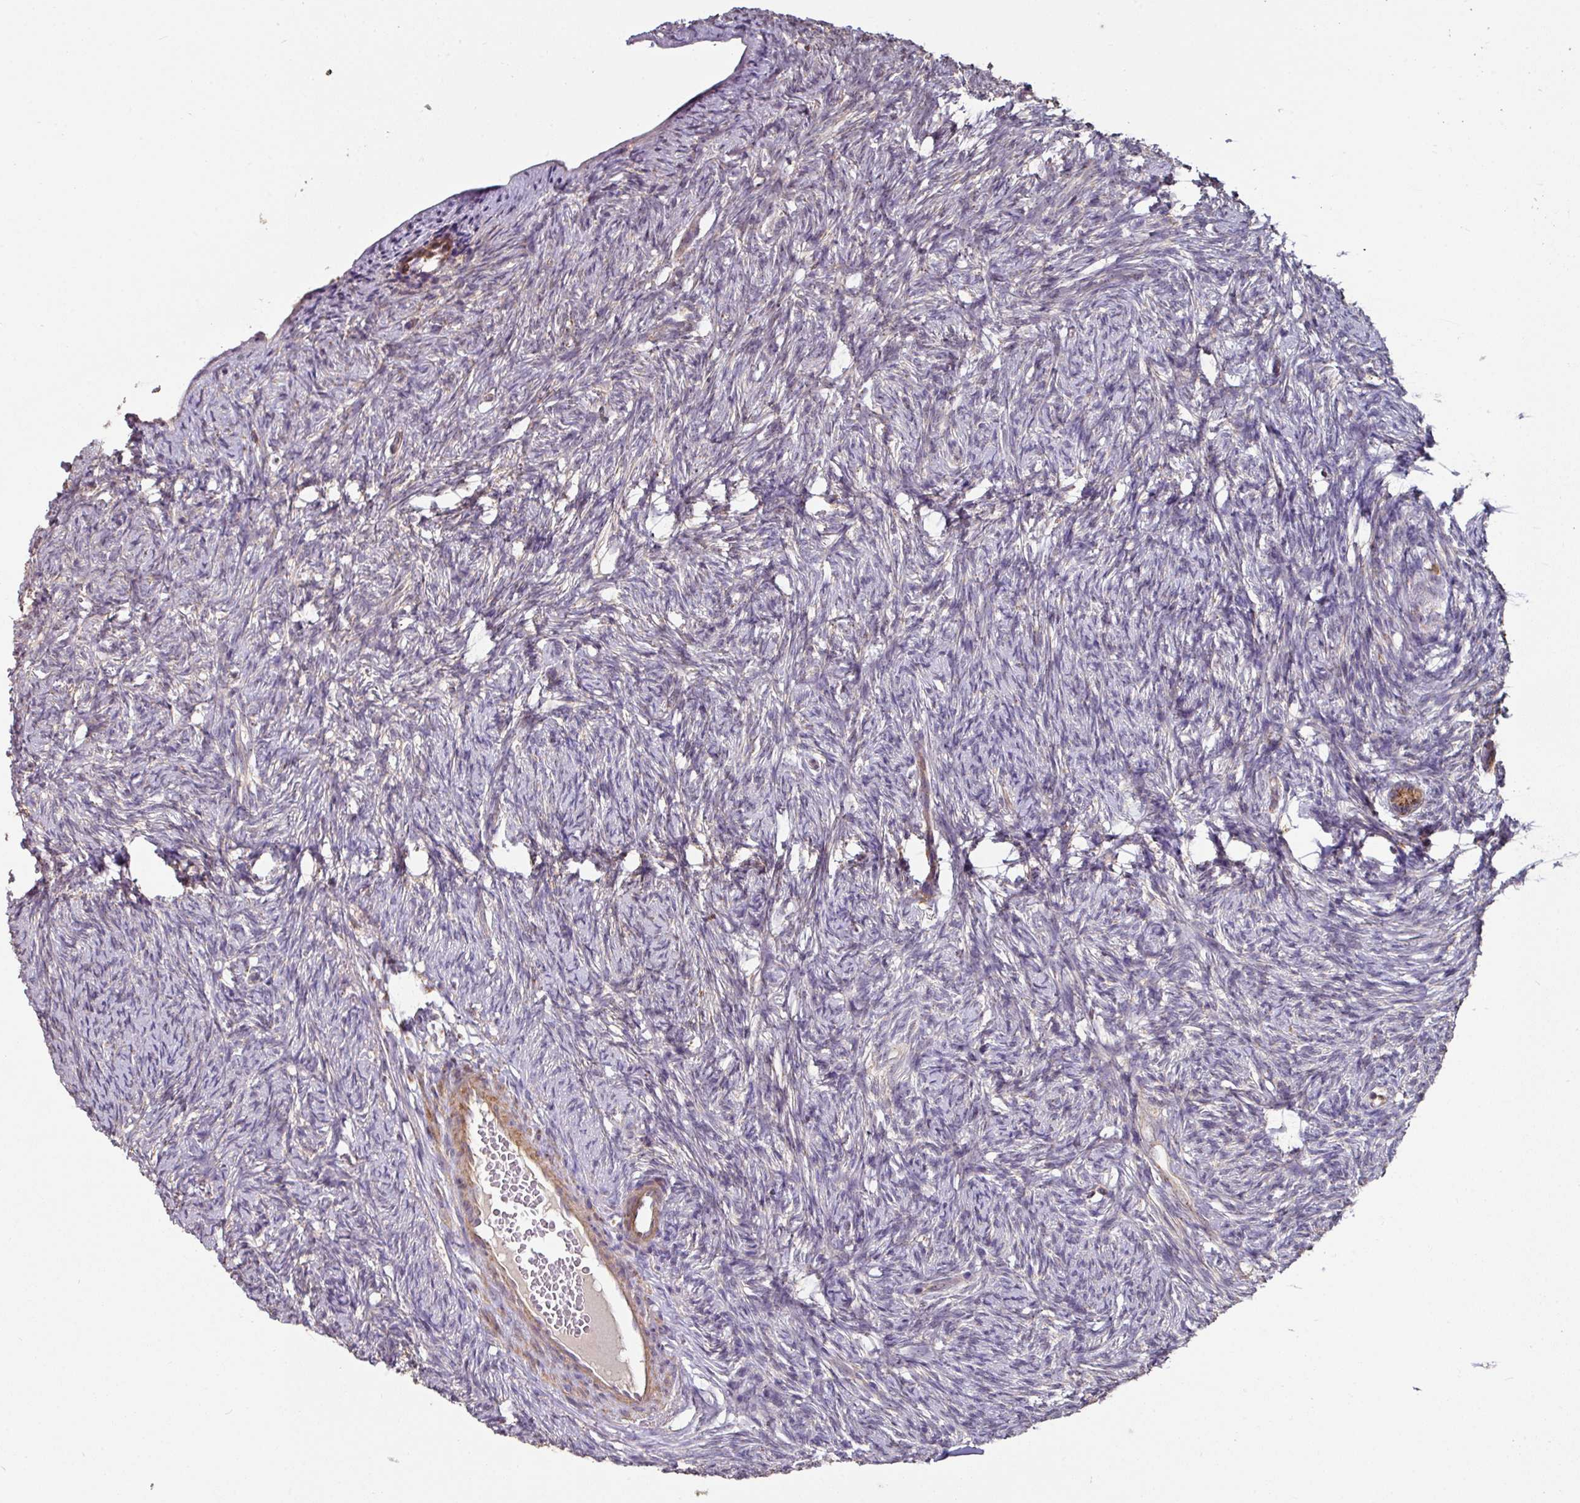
{"staining": {"intensity": "strong", "quantity": ">75%", "location": "cytoplasmic/membranous"}, "tissue": "ovary", "cell_type": "Follicle cells", "image_type": "normal", "snomed": [{"axis": "morphology", "description": "Normal tissue, NOS"}, {"axis": "topography", "description": "Ovary"}], "caption": "Ovary stained with DAB (3,3'-diaminobenzidine) immunohistochemistry (IHC) displays high levels of strong cytoplasmic/membranous staining in about >75% of follicle cells. (Brightfield microscopy of DAB IHC at high magnification).", "gene": "OR2D3", "patient": {"sex": "female", "age": 33}}